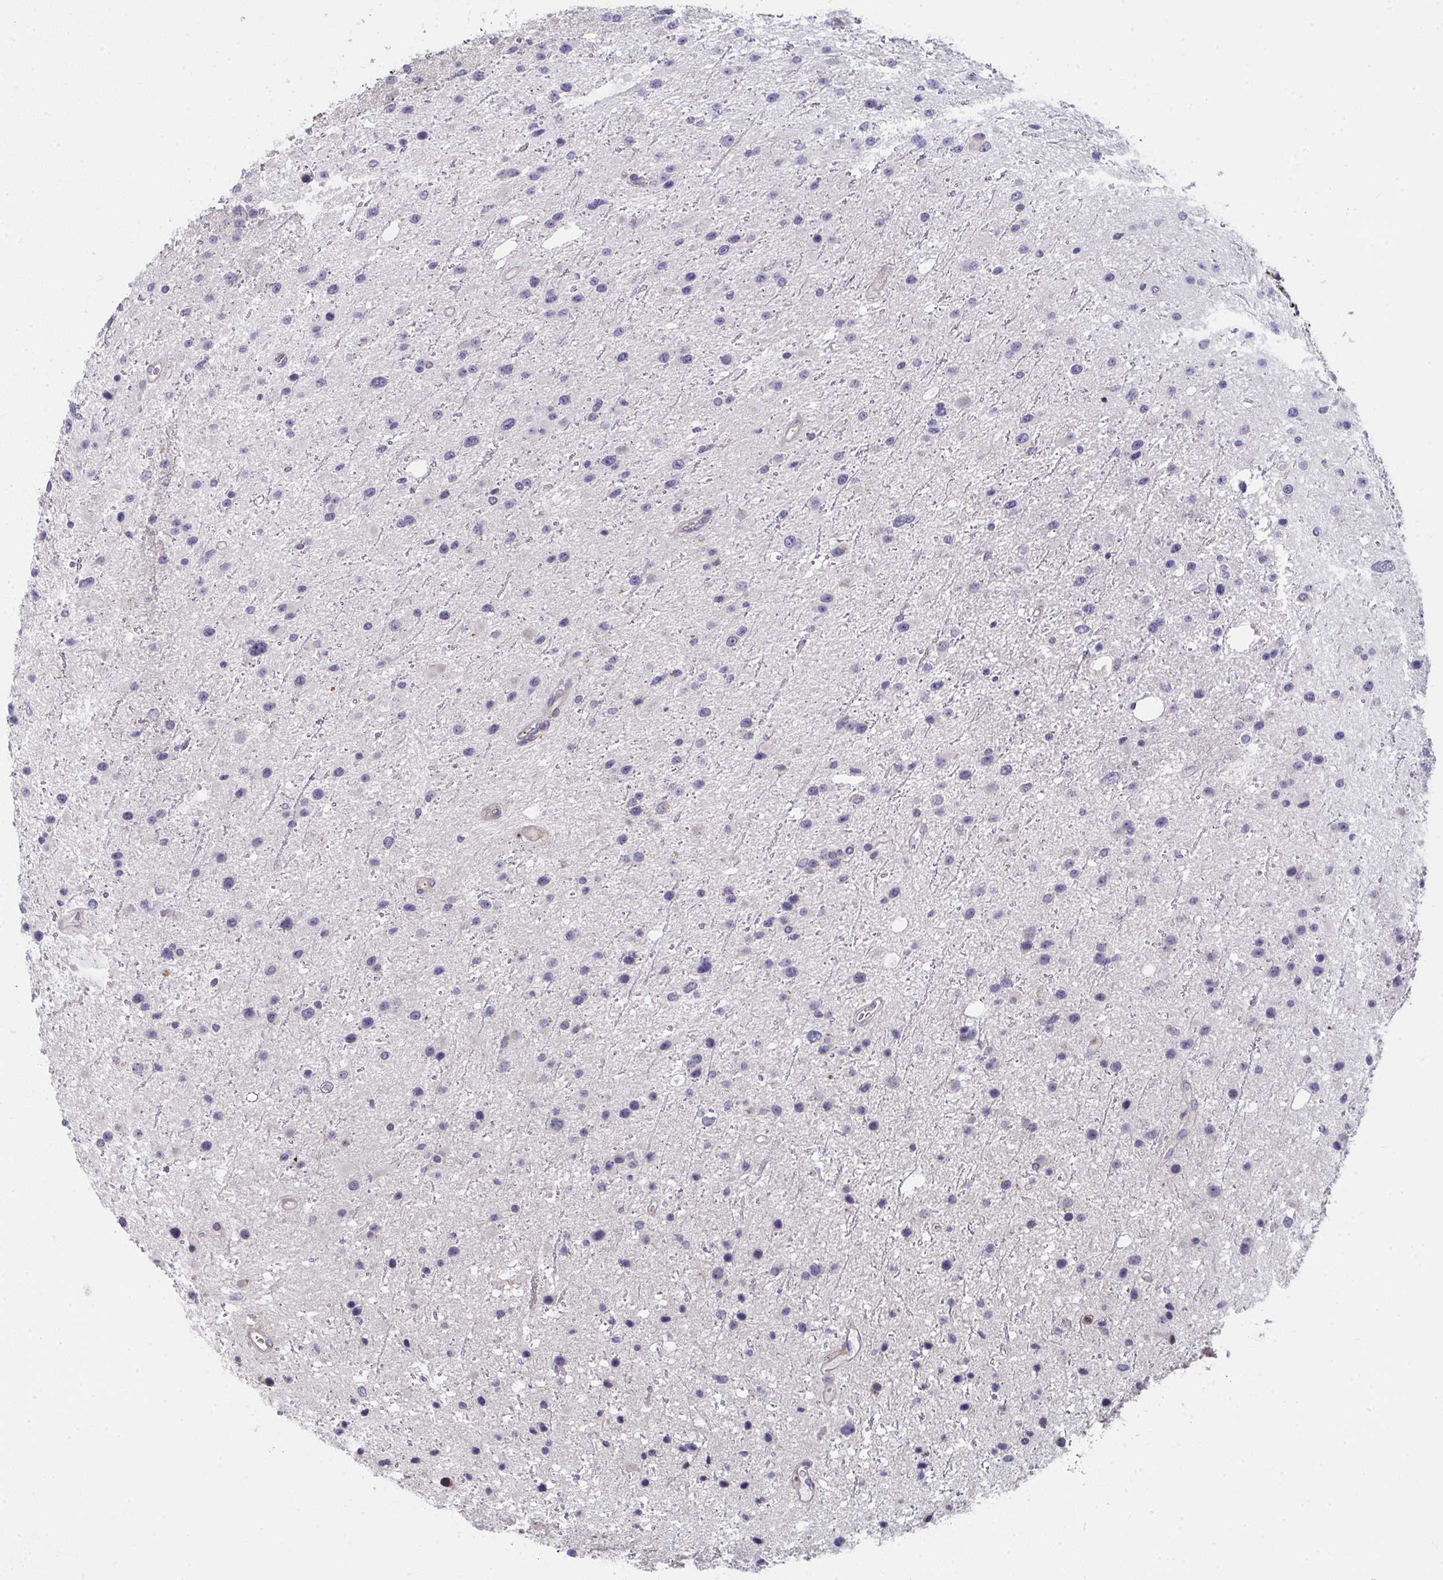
{"staining": {"intensity": "negative", "quantity": "none", "location": "none"}, "tissue": "glioma", "cell_type": "Tumor cells", "image_type": "cancer", "snomed": [{"axis": "morphology", "description": "Glioma, malignant, Low grade"}, {"axis": "topography", "description": "Brain"}], "caption": "Micrograph shows no protein expression in tumor cells of malignant glioma (low-grade) tissue.", "gene": "VWDE", "patient": {"sex": "female", "age": 32}}